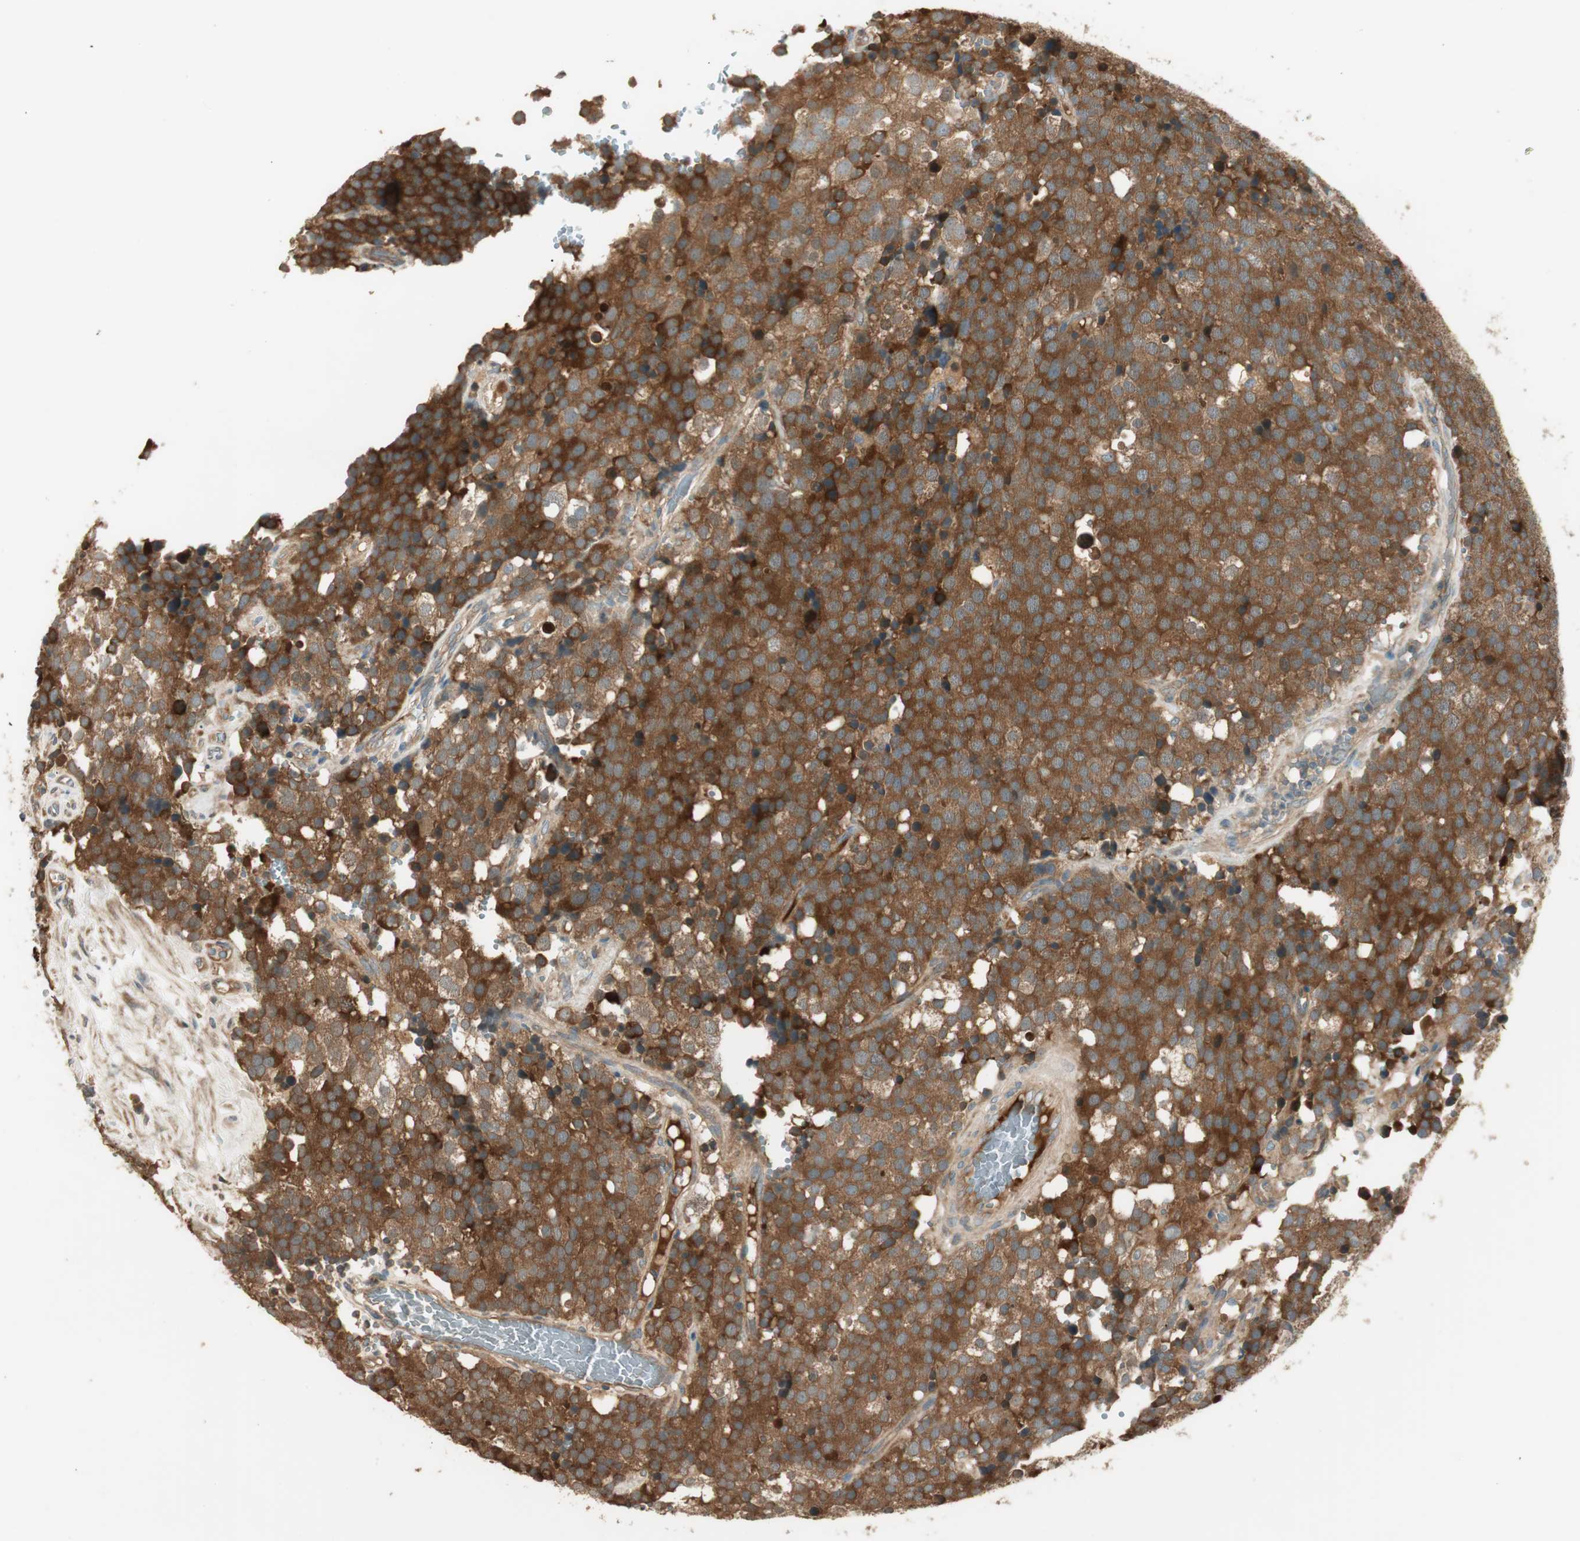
{"staining": {"intensity": "strong", "quantity": ">75%", "location": "cytoplasmic/membranous"}, "tissue": "testis cancer", "cell_type": "Tumor cells", "image_type": "cancer", "snomed": [{"axis": "morphology", "description": "Seminoma, NOS"}, {"axis": "topography", "description": "Testis"}], "caption": "Testis cancer (seminoma) tissue reveals strong cytoplasmic/membranous positivity in approximately >75% of tumor cells, visualized by immunohistochemistry.", "gene": "PFDN5", "patient": {"sex": "male", "age": 71}}